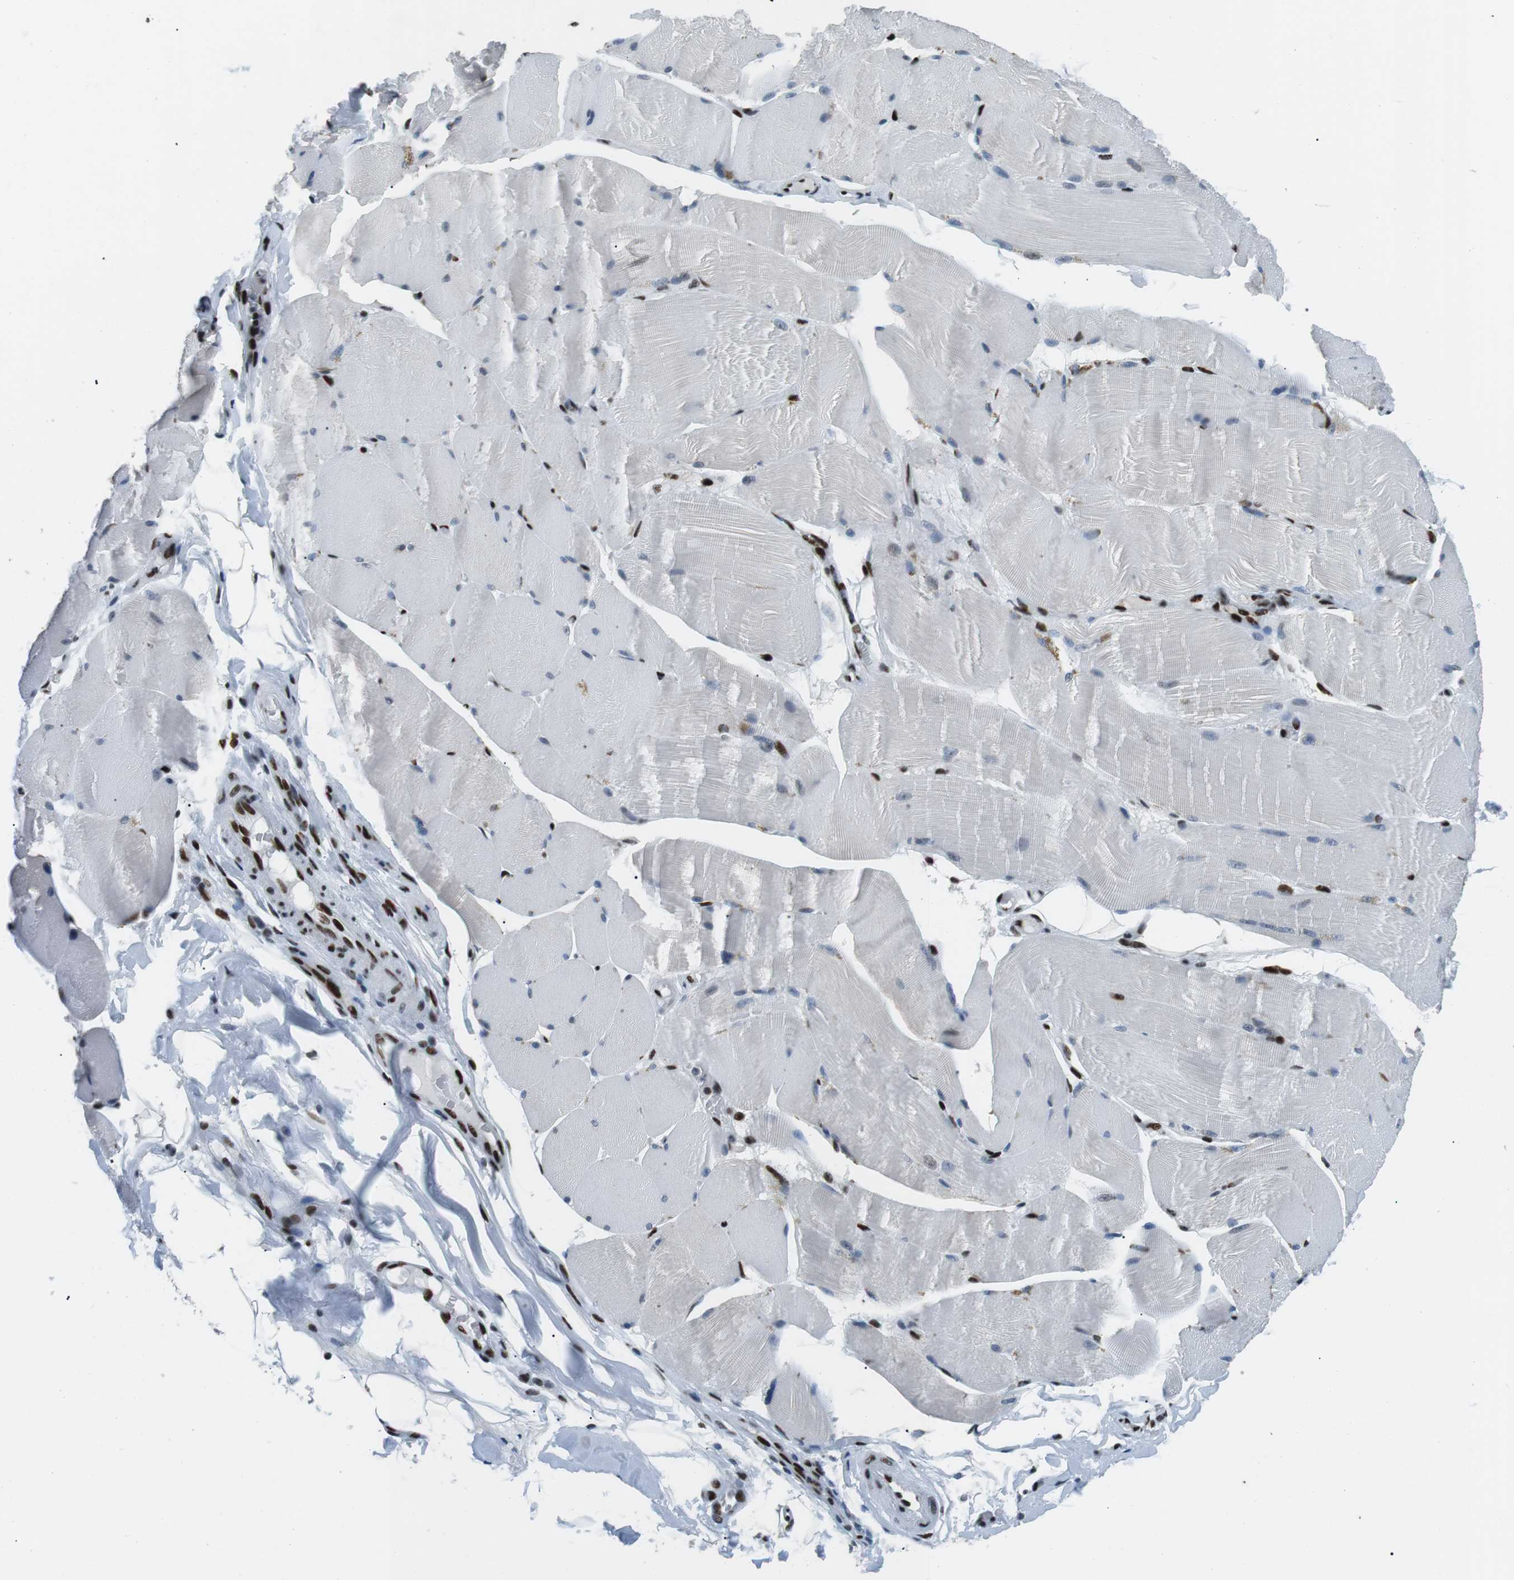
{"staining": {"intensity": "weak", "quantity": "<25%", "location": "nuclear"}, "tissue": "skeletal muscle", "cell_type": "Myocytes", "image_type": "normal", "snomed": [{"axis": "morphology", "description": "Normal tissue, NOS"}, {"axis": "topography", "description": "Skin"}, {"axis": "topography", "description": "Skeletal muscle"}], "caption": "High power microscopy micrograph of an IHC histopathology image of normal skeletal muscle, revealing no significant staining in myocytes. (Stains: DAB (3,3'-diaminobenzidine) immunohistochemistry (IHC) with hematoxylin counter stain, Microscopy: brightfield microscopy at high magnification).", "gene": "PML", "patient": {"sex": "male", "age": 83}}